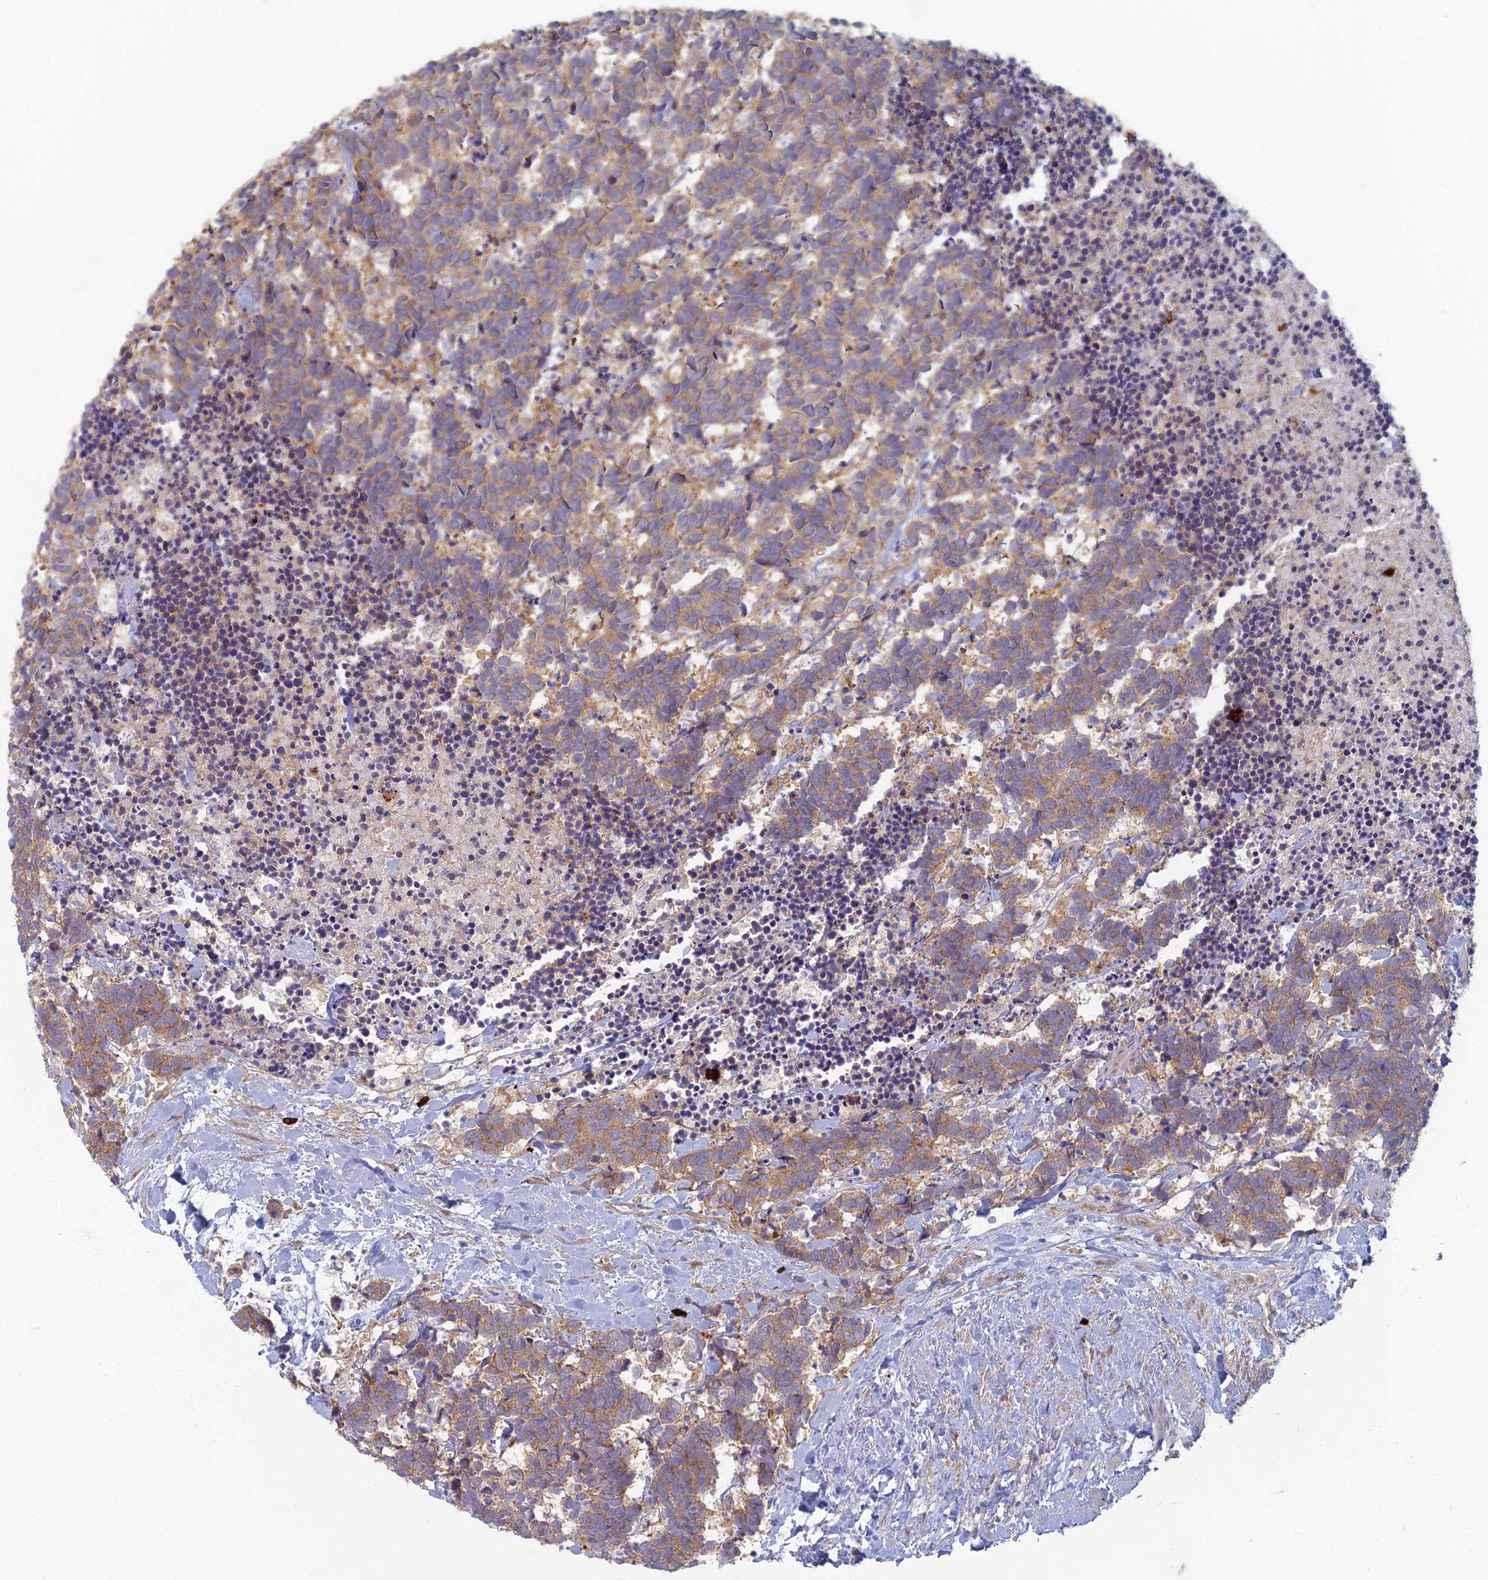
{"staining": {"intensity": "moderate", "quantity": ">75%", "location": "cytoplasmic/membranous"}, "tissue": "carcinoid", "cell_type": "Tumor cells", "image_type": "cancer", "snomed": [{"axis": "morphology", "description": "Carcinoma, NOS"}, {"axis": "morphology", "description": "Carcinoid, malignant, NOS"}, {"axis": "topography", "description": "Prostate"}], "caption": "Tumor cells demonstrate moderate cytoplasmic/membranous staining in approximately >75% of cells in carcinoid (malignant).", "gene": "PROX2", "patient": {"sex": "male", "age": 57}}